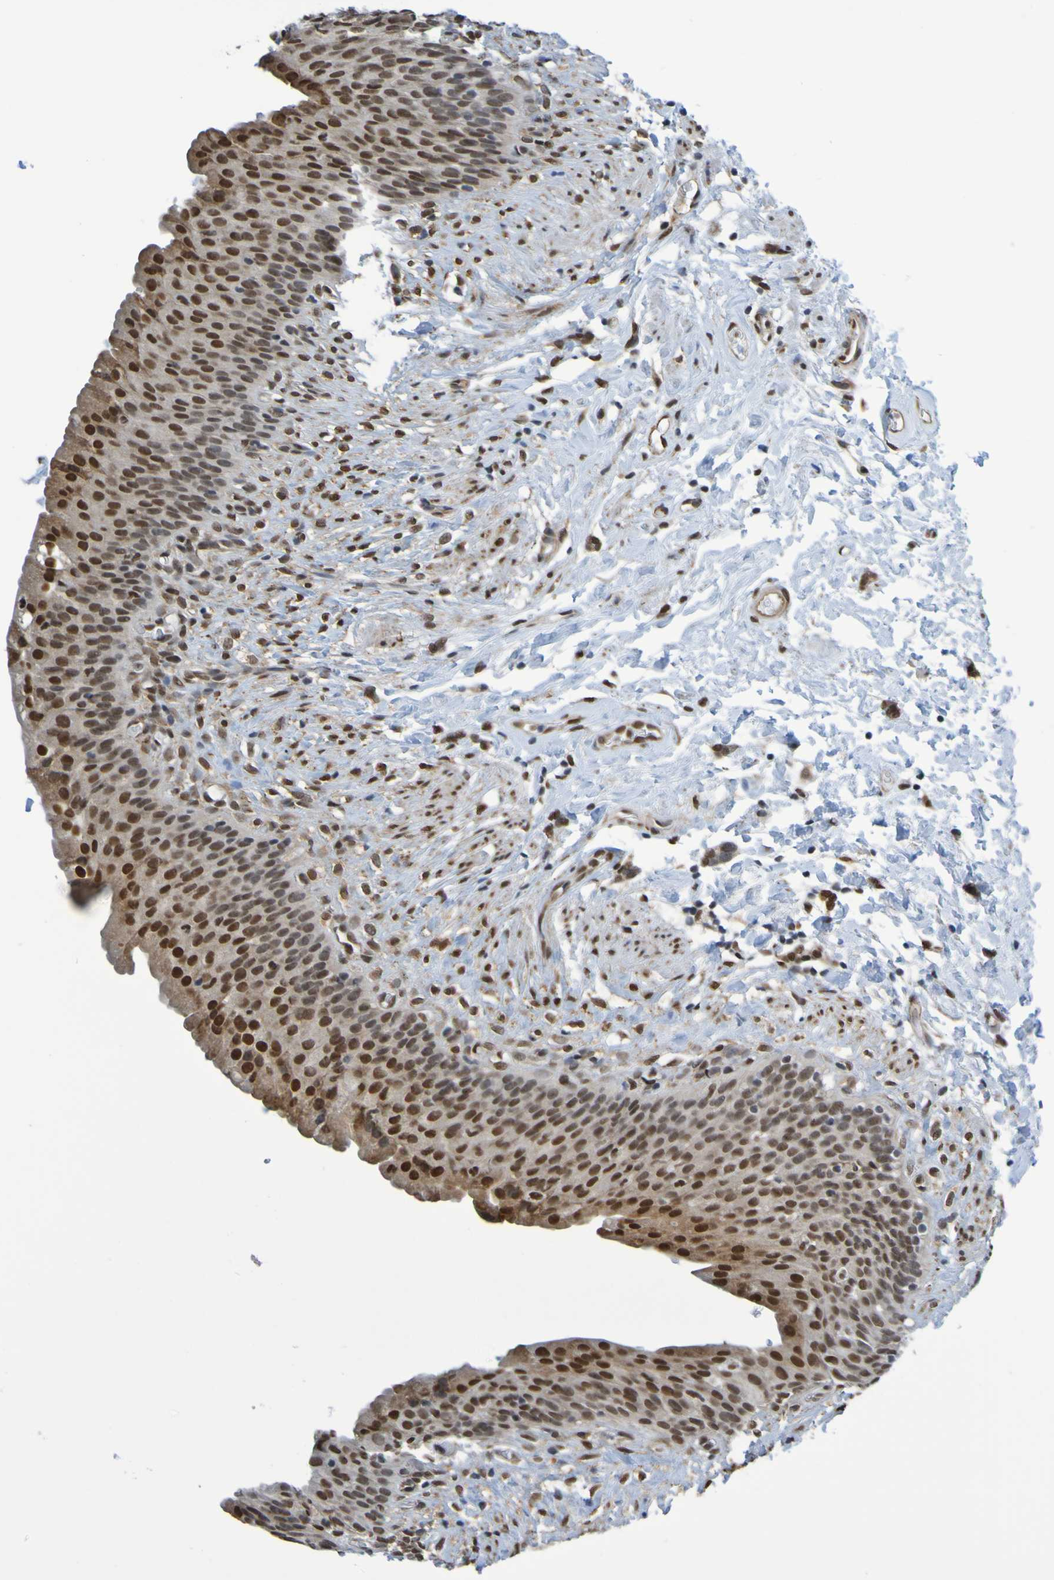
{"staining": {"intensity": "strong", "quantity": ">75%", "location": "cytoplasmic/membranous,nuclear"}, "tissue": "urinary bladder", "cell_type": "Urothelial cells", "image_type": "normal", "snomed": [{"axis": "morphology", "description": "Normal tissue, NOS"}, {"axis": "topography", "description": "Urinary bladder"}], "caption": "High-magnification brightfield microscopy of benign urinary bladder stained with DAB (3,3'-diaminobenzidine) (brown) and counterstained with hematoxylin (blue). urothelial cells exhibit strong cytoplasmic/membranous,nuclear positivity is identified in about>75% of cells. (brown staining indicates protein expression, while blue staining denotes nuclei).", "gene": "HDAC2", "patient": {"sex": "female", "age": 79}}